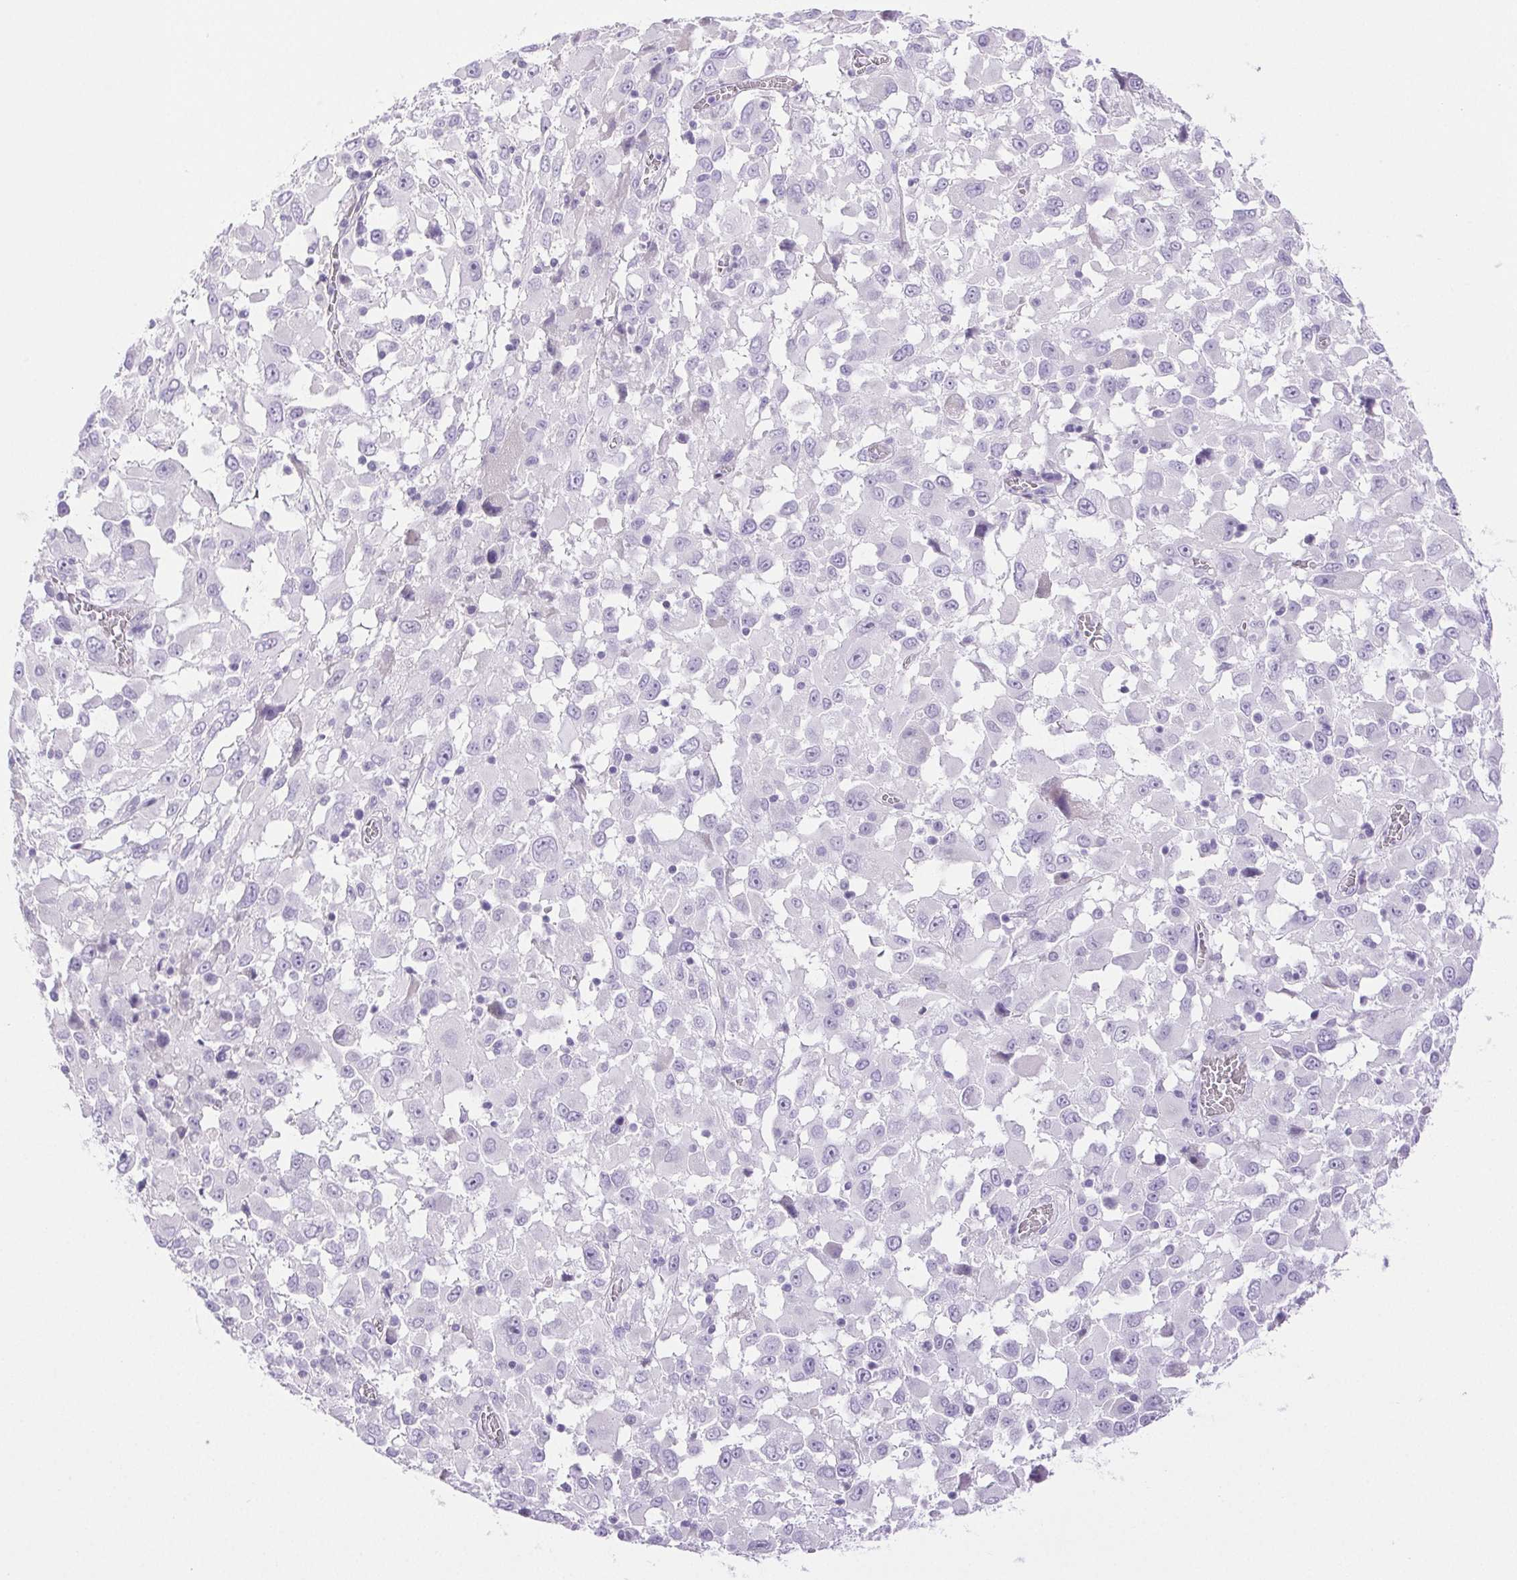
{"staining": {"intensity": "negative", "quantity": "none", "location": "none"}, "tissue": "melanoma", "cell_type": "Tumor cells", "image_type": "cancer", "snomed": [{"axis": "morphology", "description": "Malignant melanoma, Metastatic site"}, {"axis": "topography", "description": "Soft tissue"}], "caption": "An image of malignant melanoma (metastatic site) stained for a protein demonstrates no brown staining in tumor cells.", "gene": "PAPPA2", "patient": {"sex": "male", "age": 50}}